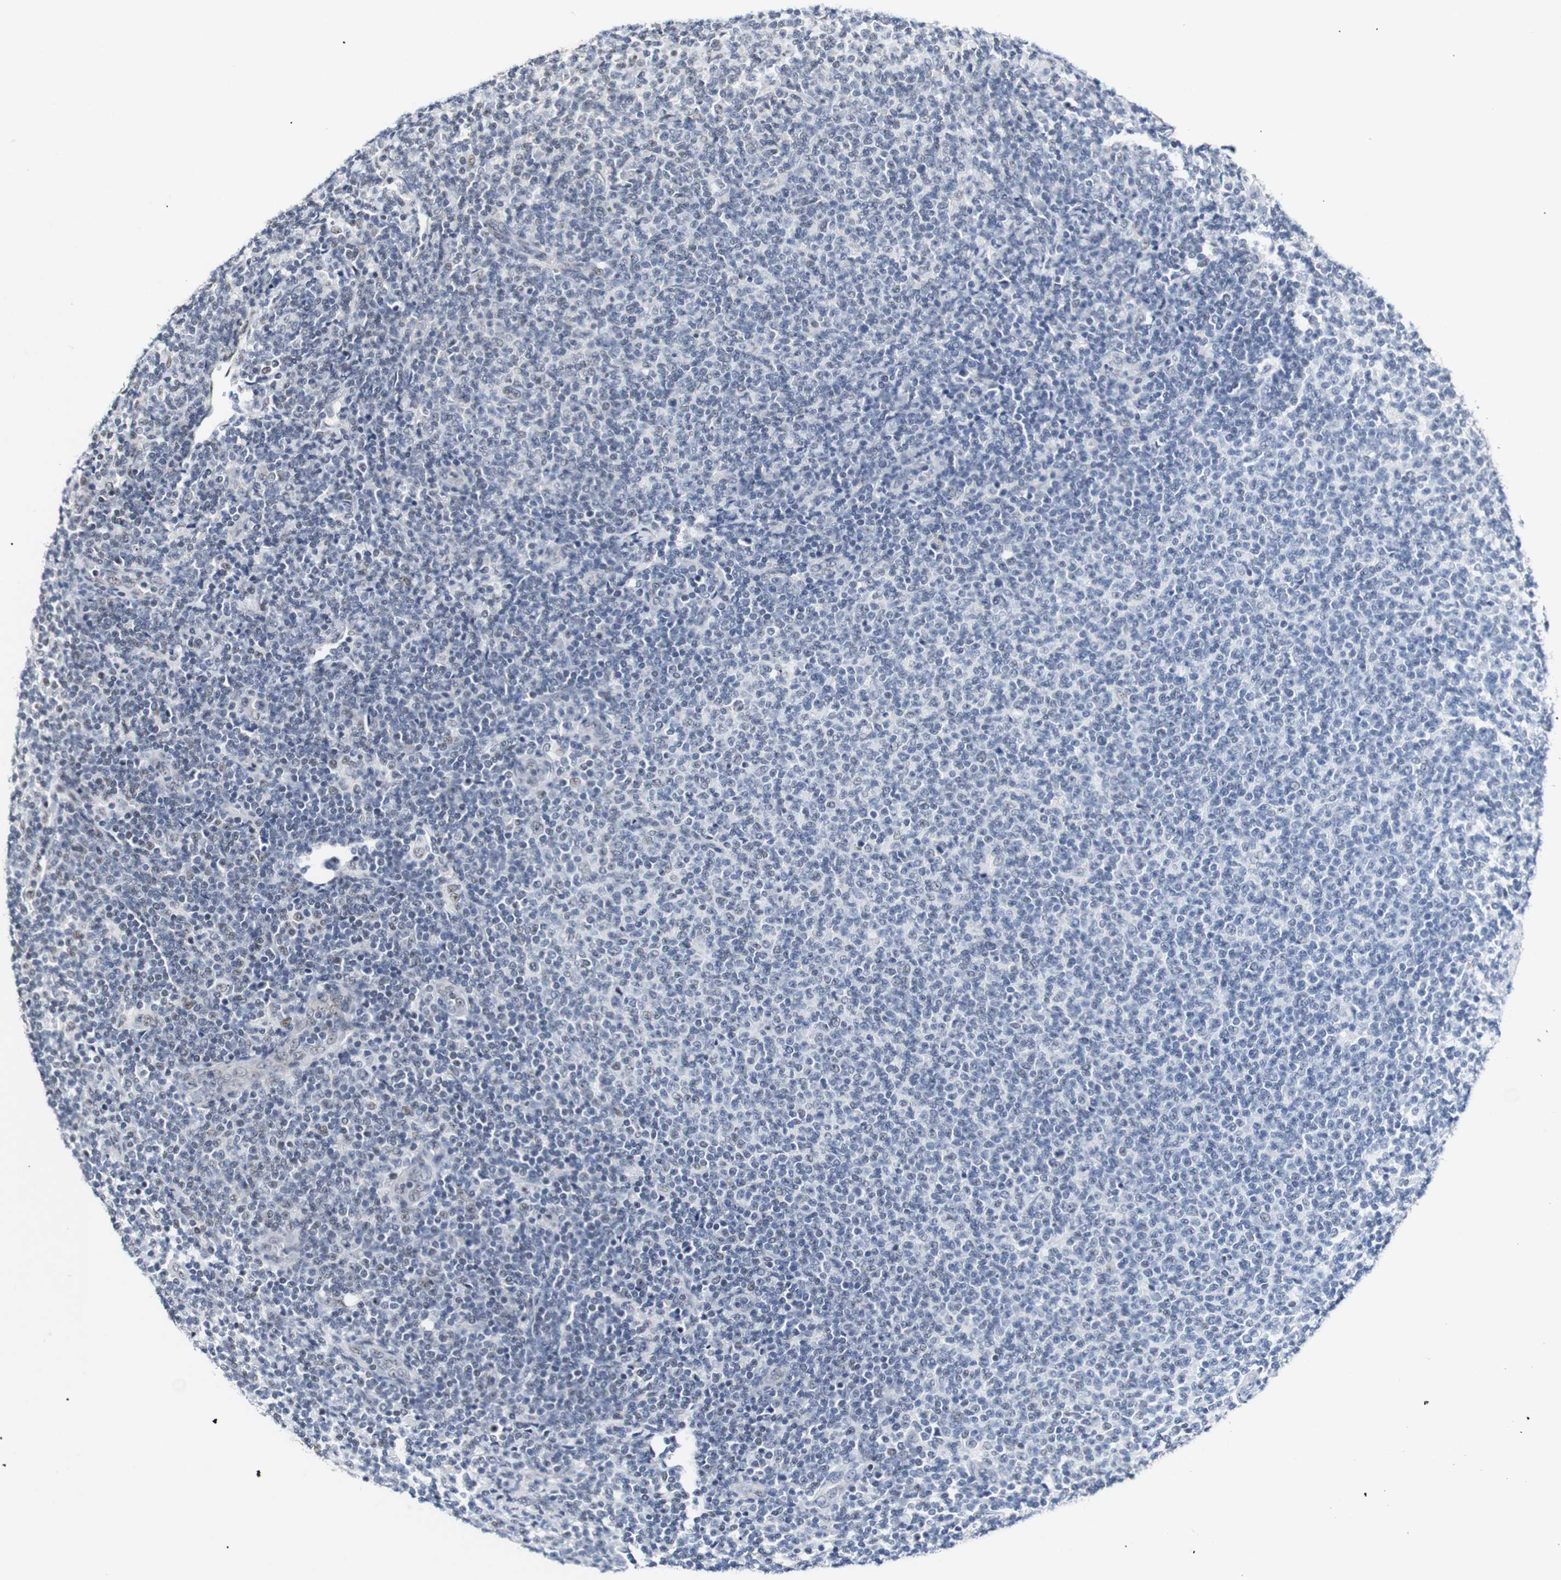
{"staining": {"intensity": "weak", "quantity": "<25%", "location": "nuclear"}, "tissue": "lymphoma", "cell_type": "Tumor cells", "image_type": "cancer", "snomed": [{"axis": "morphology", "description": "Malignant lymphoma, non-Hodgkin's type, Low grade"}, {"axis": "topography", "description": "Lymph node"}], "caption": "Human low-grade malignant lymphoma, non-Hodgkin's type stained for a protein using immunohistochemistry shows no expression in tumor cells.", "gene": "PYM1", "patient": {"sex": "male", "age": 66}}